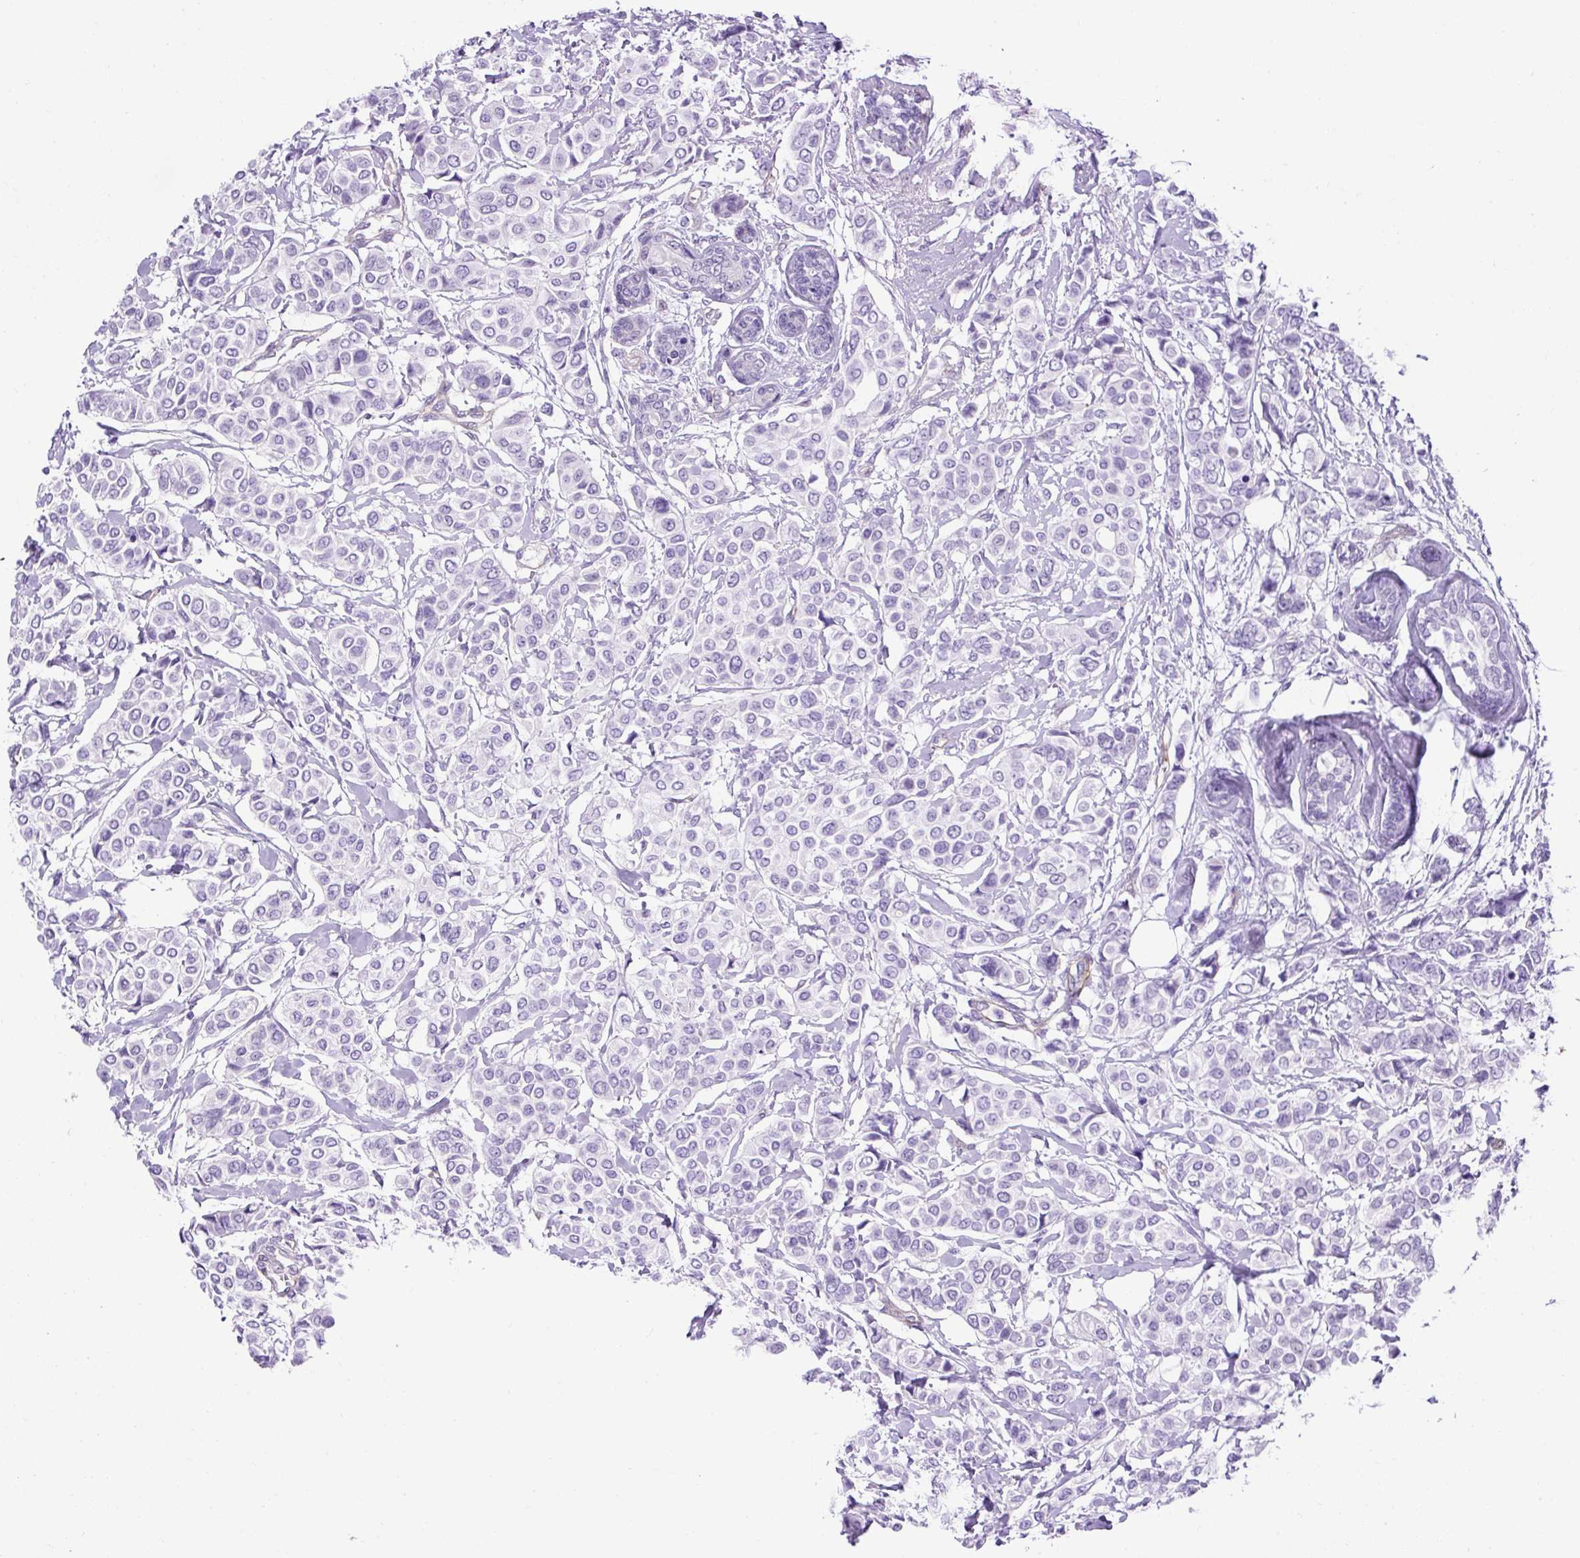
{"staining": {"intensity": "negative", "quantity": "none", "location": "none"}, "tissue": "breast cancer", "cell_type": "Tumor cells", "image_type": "cancer", "snomed": [{"axis": "morphology", "description": "Lobular carcinoma"}, {"axis": "topography", "description": "Breast"}], "caption": "Tumor cells are negative for brown protein staining in breast lobular carcinoma. Nuclei are stained in blue.", "gene": "KRT12", "patient": {"sex": "female", "age": 51}}